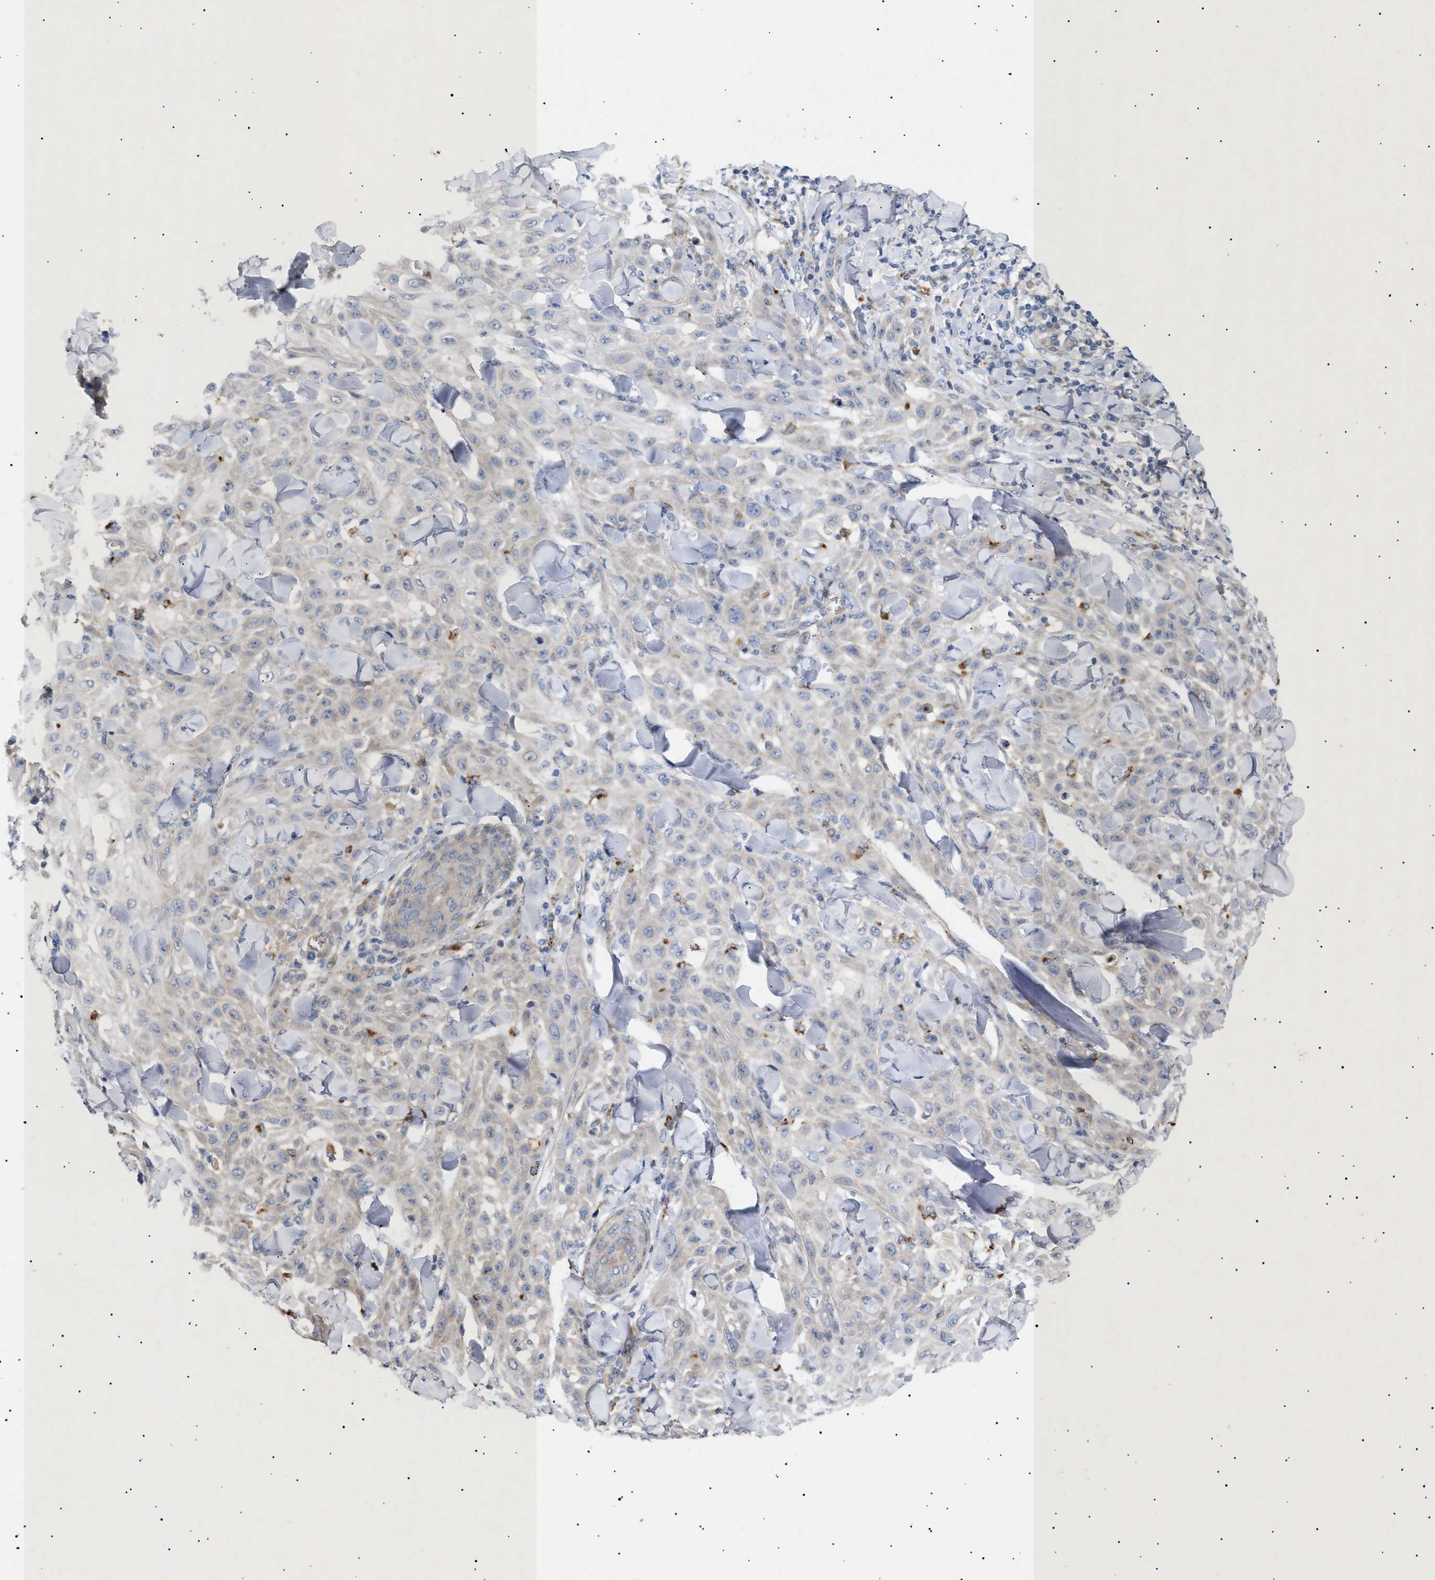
{"staining": {"intensity": "negative", "quantity": "none", "location": "none"}, "tissue": "skin cancer", "cell_type": "Tumor cells", "image_type": "cancer", "snomed": [{"axis": "morphology", "description": "Squamous cell carcinoma, NOS"}, {"axis": "topography", "description": "Skin"}], "caption": "This is an IHC image of human skin cancer (squamous cell carcinoma). There is no expression in tumor cells.", "gene": "SIRT5", "patient": {"sex": "male", "age": 24}}